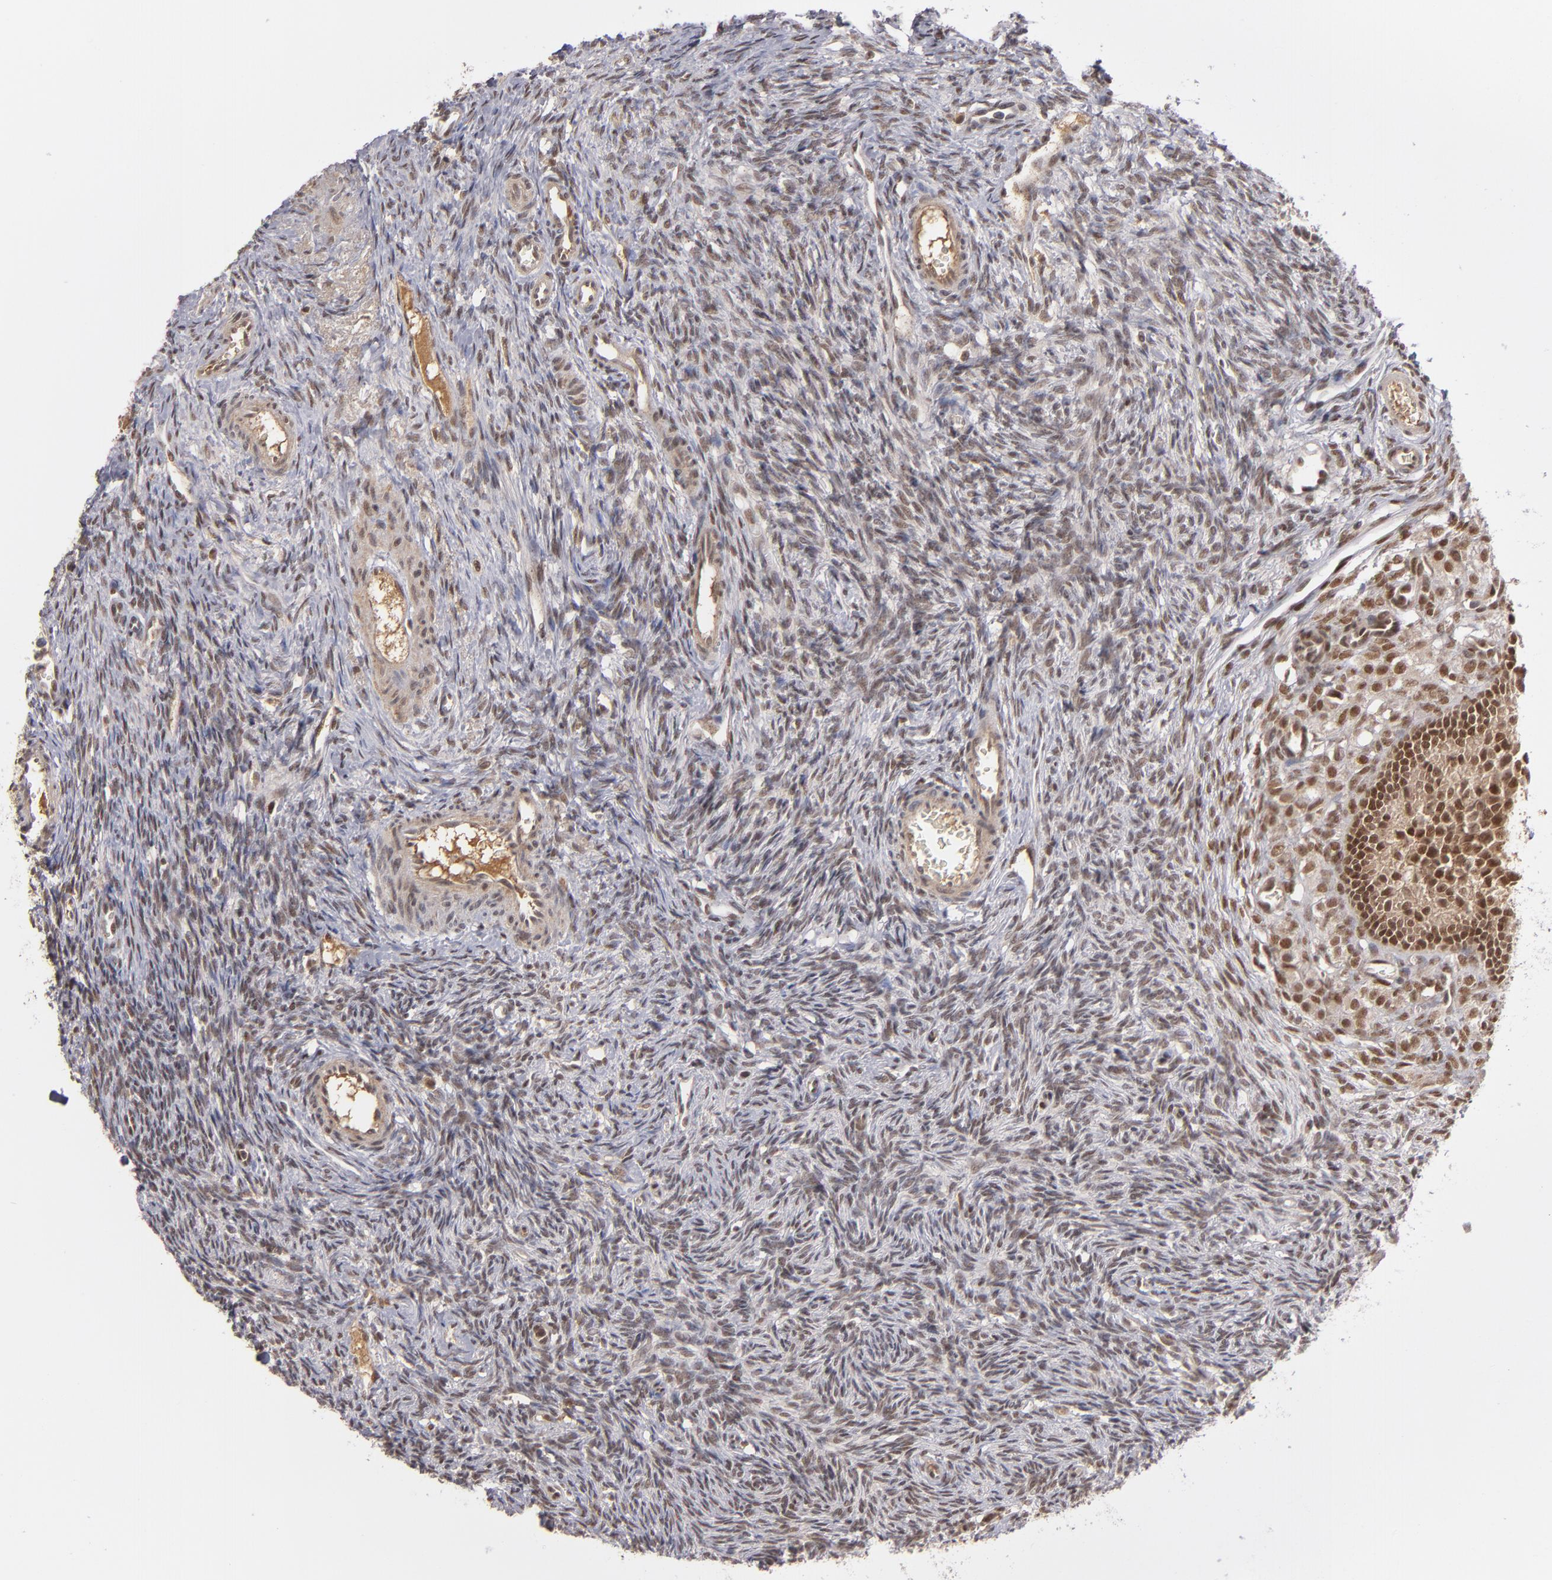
{"staining": {"intensity": "moderate", "quantity": ">75%", "location": "nuclear"}, "tissue": "ovary", "cell_type": "Follicle cells", "image_type": "normal", "snomed": [{"axis": "morphology", "description": "Normal tissue, NOS"}, {"axis": "topography", "description": "Ovary"}], "caption": "The micrograph displays staining of normal ovary, revealing moderate nuclear protein positivity (brown color) within follicle cells.", "gene": "ZNF234", "patient": {"sex": "female", "age": 33}}